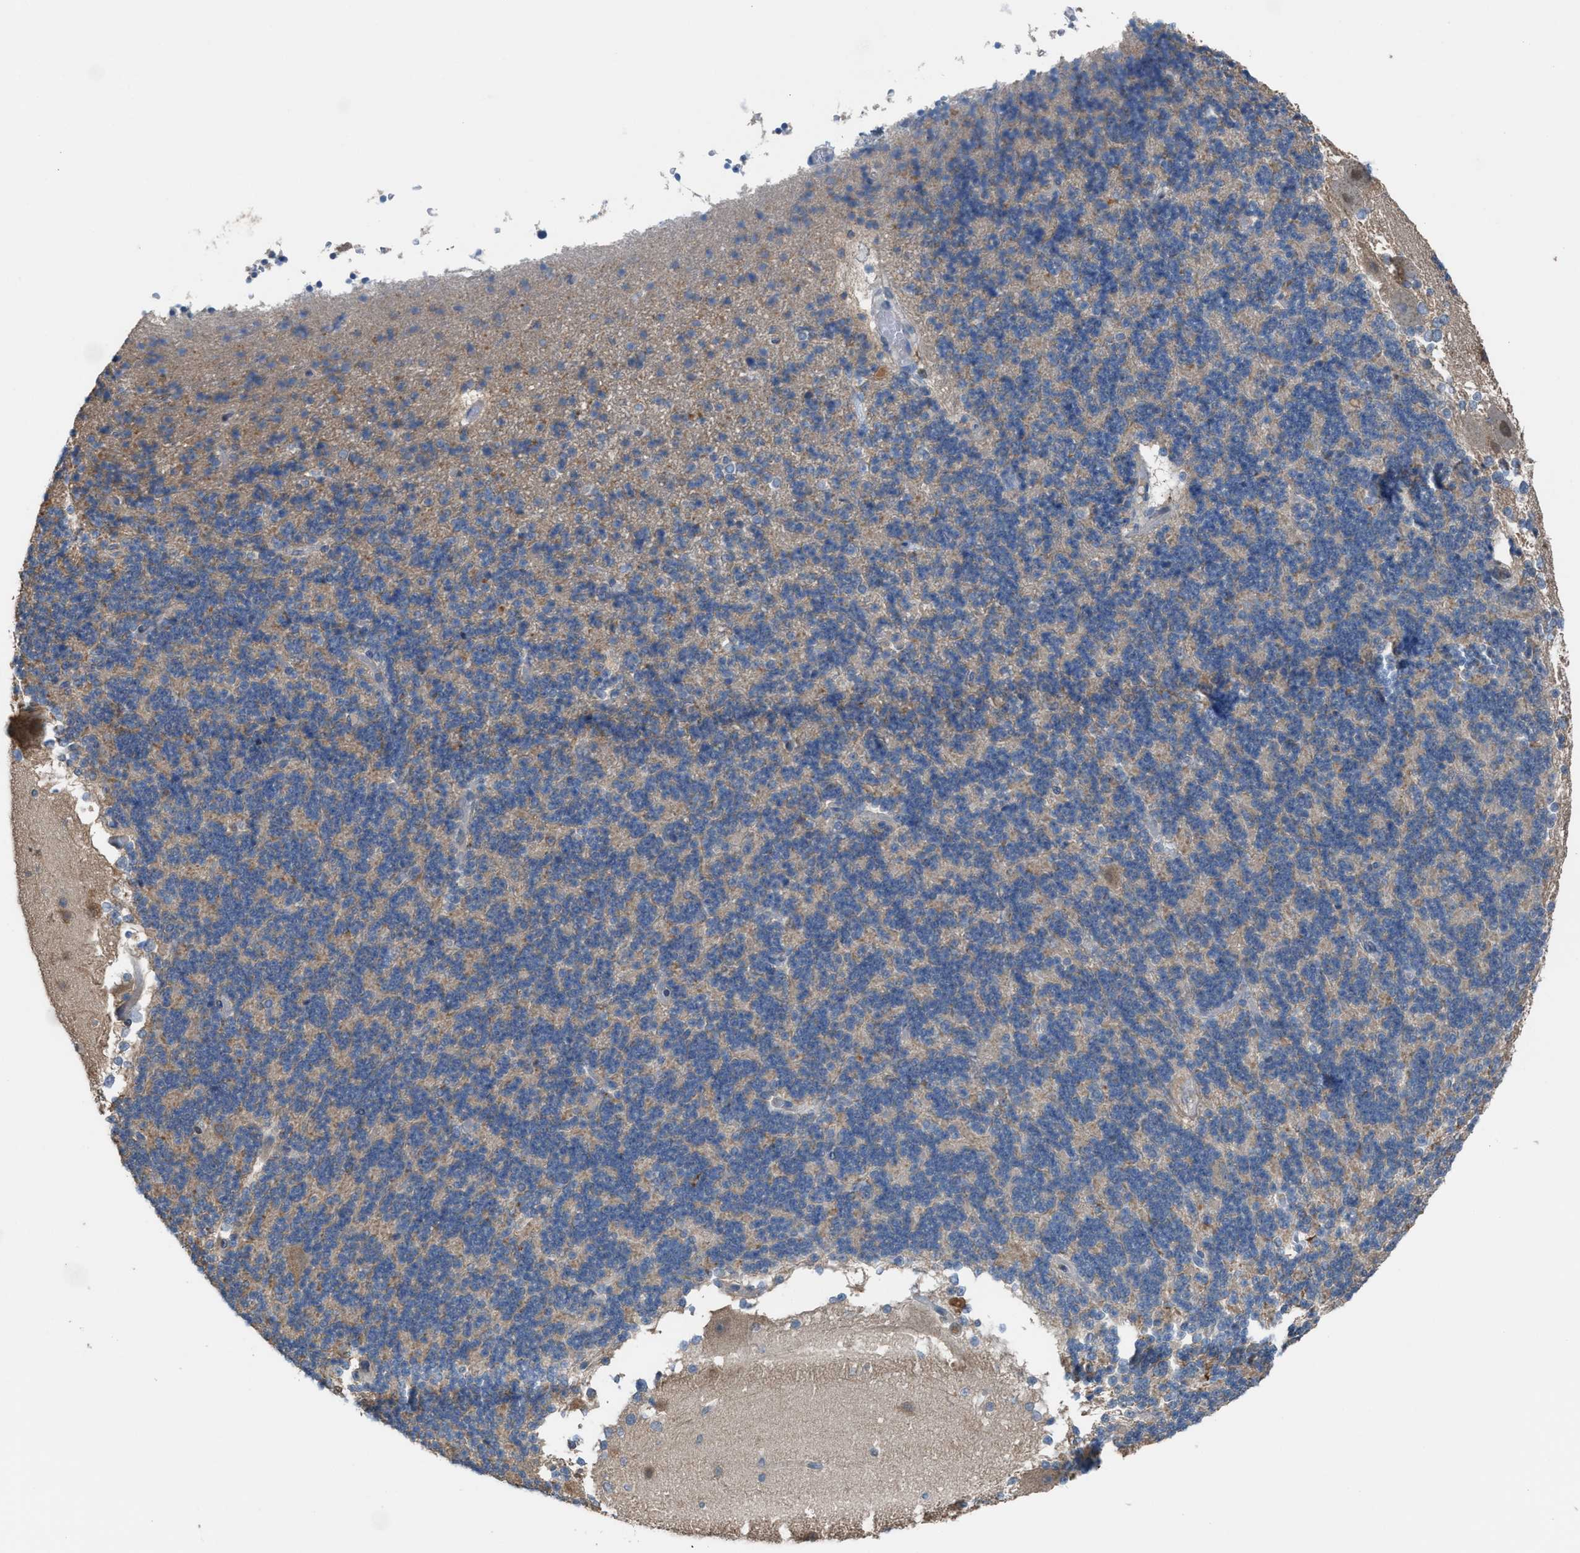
{"staining": {"intensity": "weak", "quantity": "25%-75%", "location": "cytoplasmic/membranous"}, "tissue": "cerebellum", "cell_type": "Cells in granular layer", "image_type": "normal", "snomed": [{"axis": "morphology", "description": "Normal tissue, NOS"}, {"axis": "topography", "description": "Cerebellum"}], "caption": "Immunohistochemical staining of normal cerebellum exhibits 25%-75% levels of weak cytoplasmic/membranous protein staining in about 25%-75% of cells in granular layer.", "gene": "NQO2", "patient": {"sex": "female", "age": 19}}